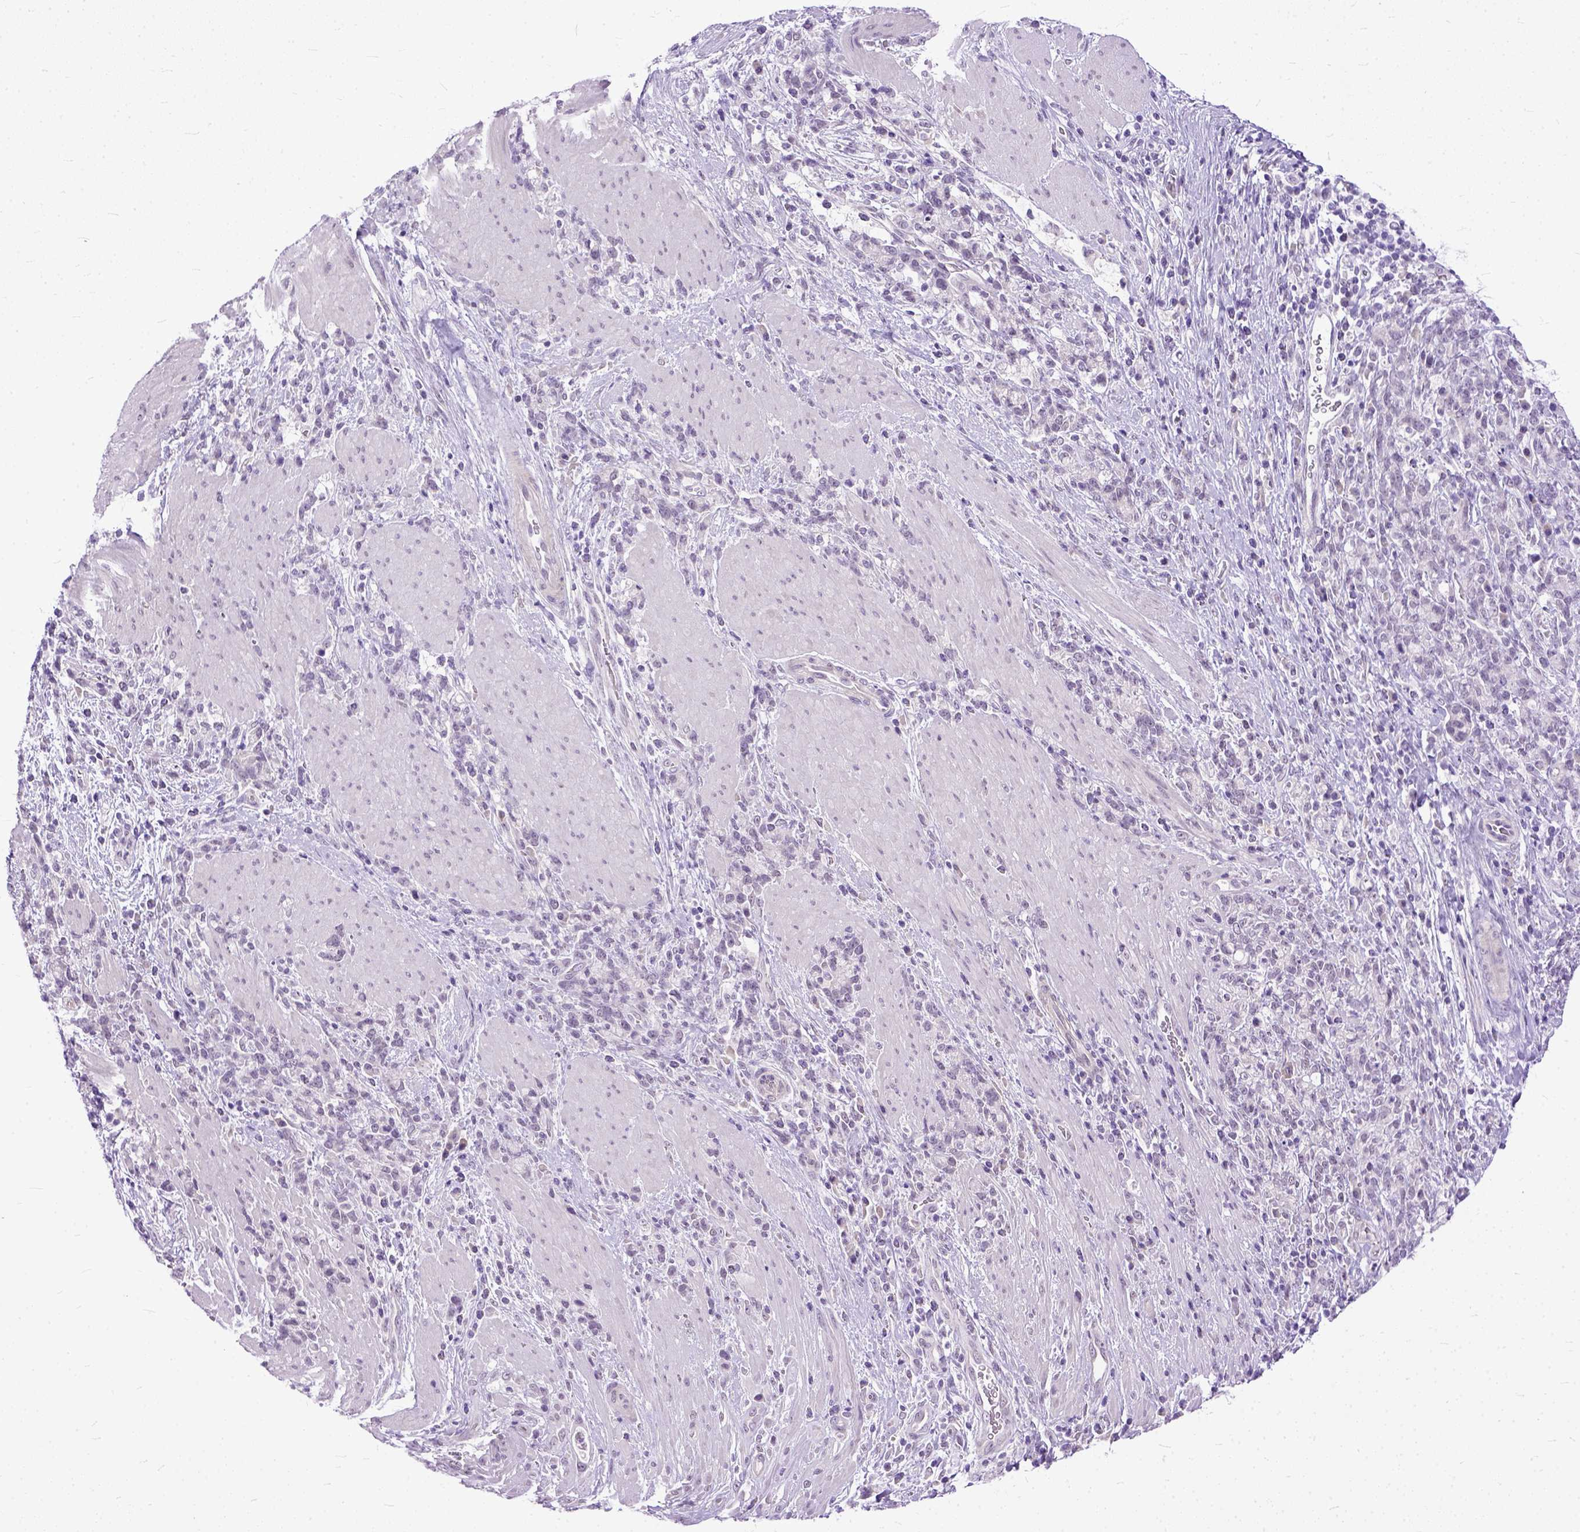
{"staining": {"intensity": "negative", "quantity": "none", "location": "none"}, "tissue": "stomach cancer", "cell_type": "Tumor cells", "image_type": "cancer", "snomed": [{"axis": "morphology", "description": "Adenocarcinoma, NOS"}, {"axis": "topography", "description": "Stomach"}], "caption": "Image shows no protein expression in tumor cells of stomach adenocarcinoma tissue. (Immunohistochemistry, brightfield microscopy, high magnification).", "gene": "TCEAL7", "patient": {"sex": "female", "age": 57}}